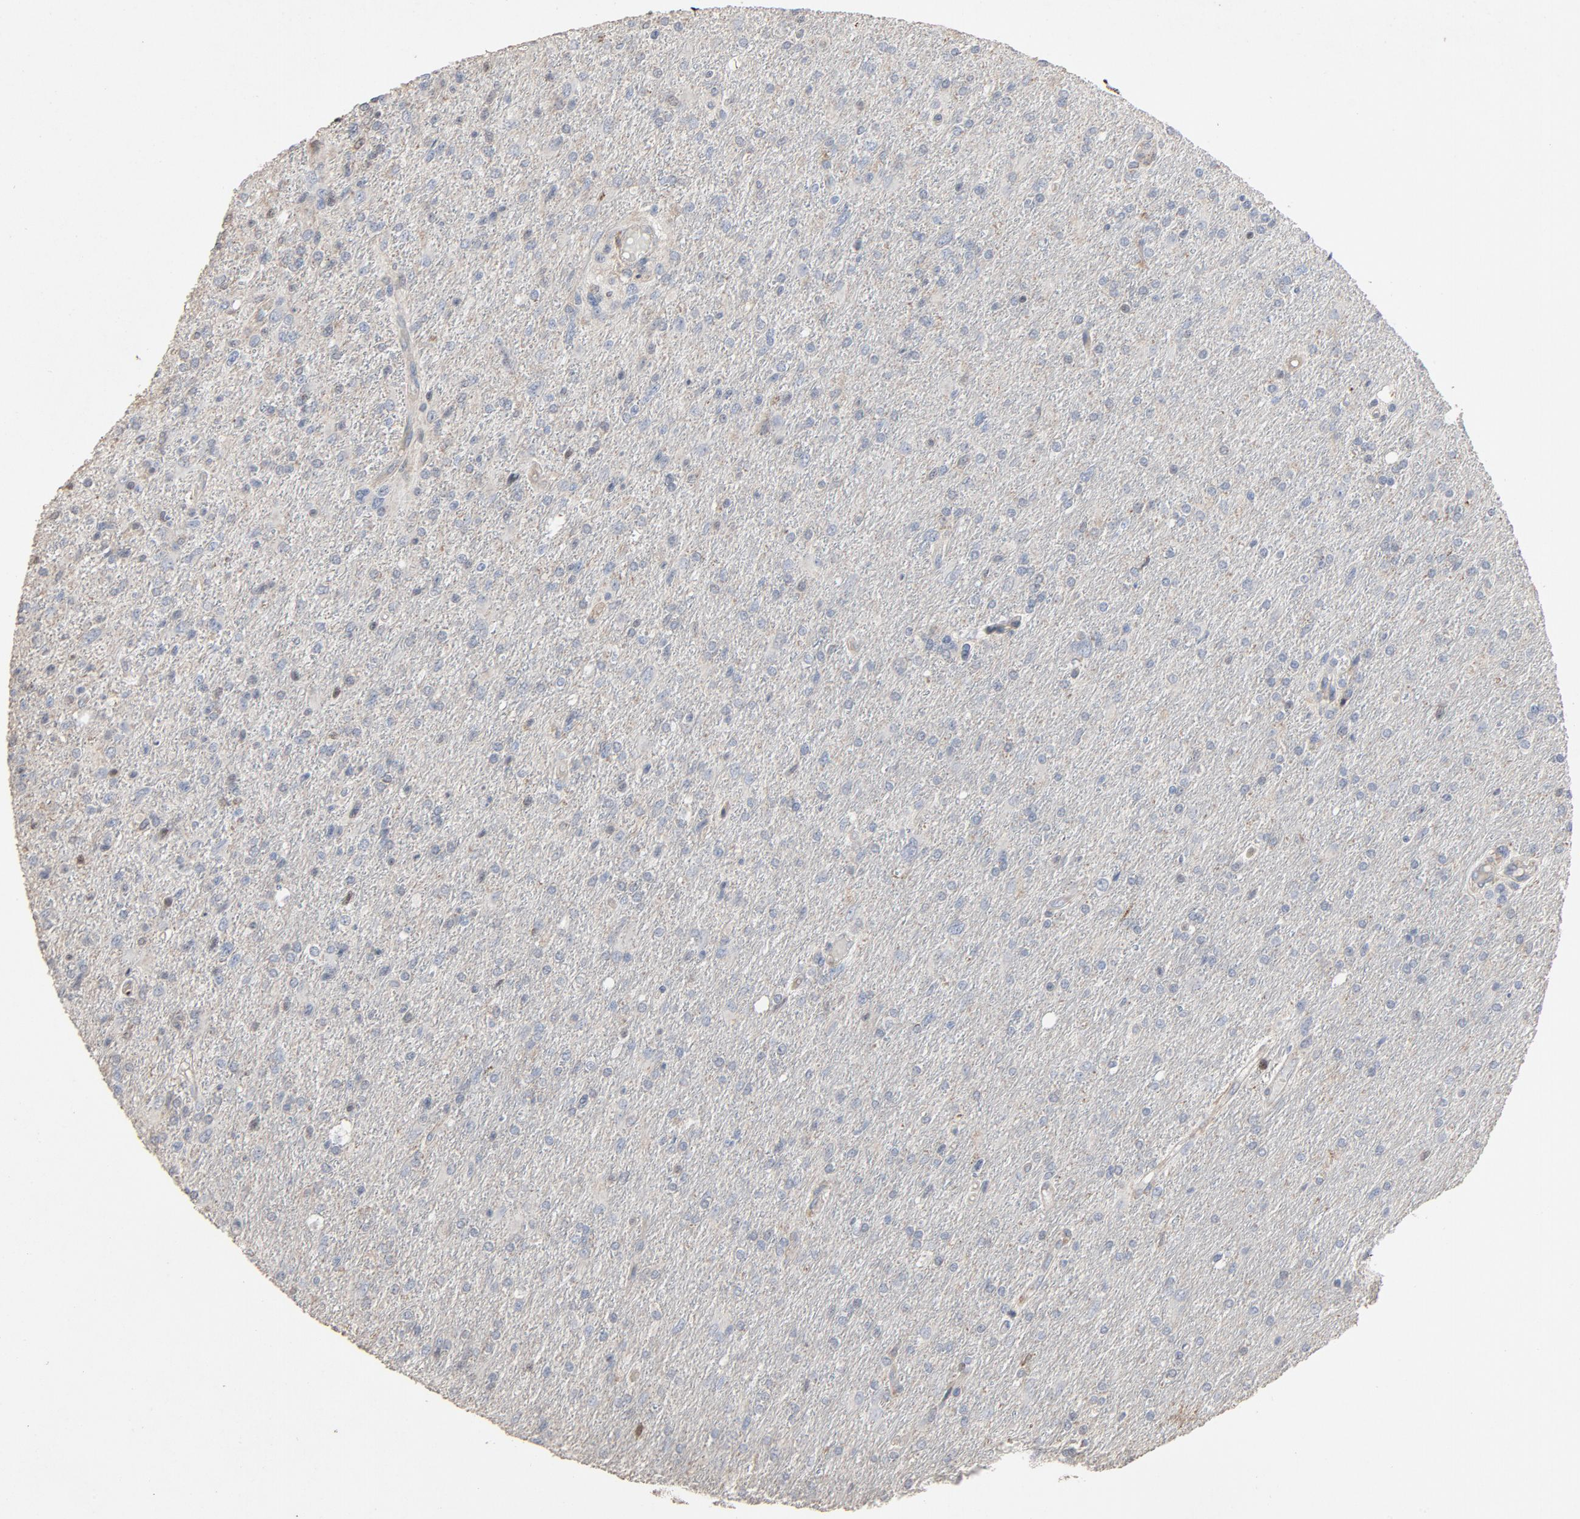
{"staining": {"intensity": "weak", "quantity": "<25%", "location": "cytoplasmic/membranous"}, "tissue": "glioma", "cell_type": "Tumor cells", "image_type": "cancer", "snomed": [{"axis": "morphology", "description": "Glioma, malignant, High grade"}, {"axis": "topography", "description": "Cerebral cortex"}], "caption": "A micrograph of malignant glioma (high-grade) stained for a protein reveals no brown staining in tumor cells.", "gene": "CDK6", "patient": {"sex": "male", "age": 76}}